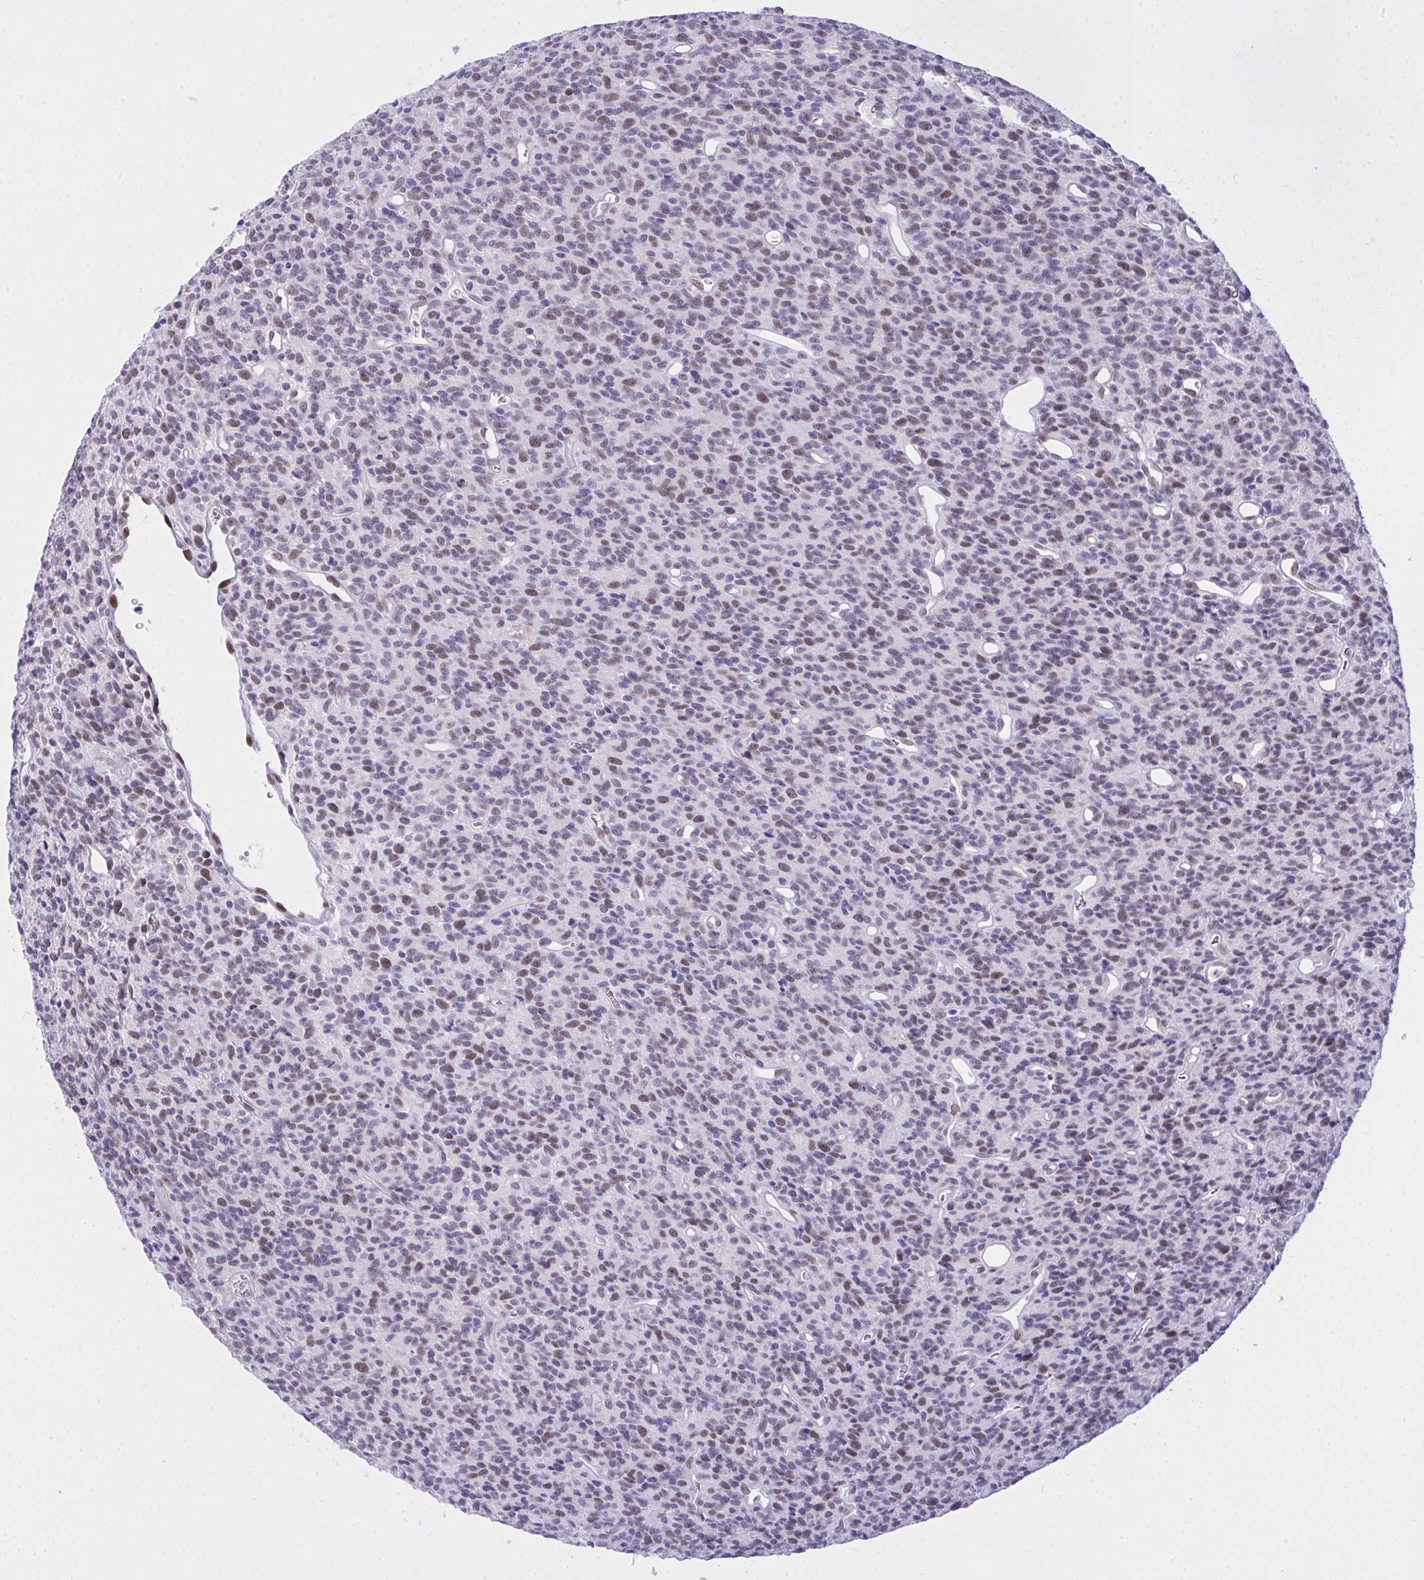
{"staining": {"intensity": "weak", "quantity": "<25%", "location": "nuclear"}, "tissue": "glioma", "cell_type": "Tumor cells", "image_type": "cancer", "snomed": [{"axis": "morphology", "description": "Glioma, malignant, High grade"}, {"axis": "topography", "description": "Brain"}], "caption": "This is a histopathology image of immunohistochemistry staining of glioma, which shows no expression in tumor cells.", "gene": "TEAD4", "patient": {"sex": "male", "age": 76}}